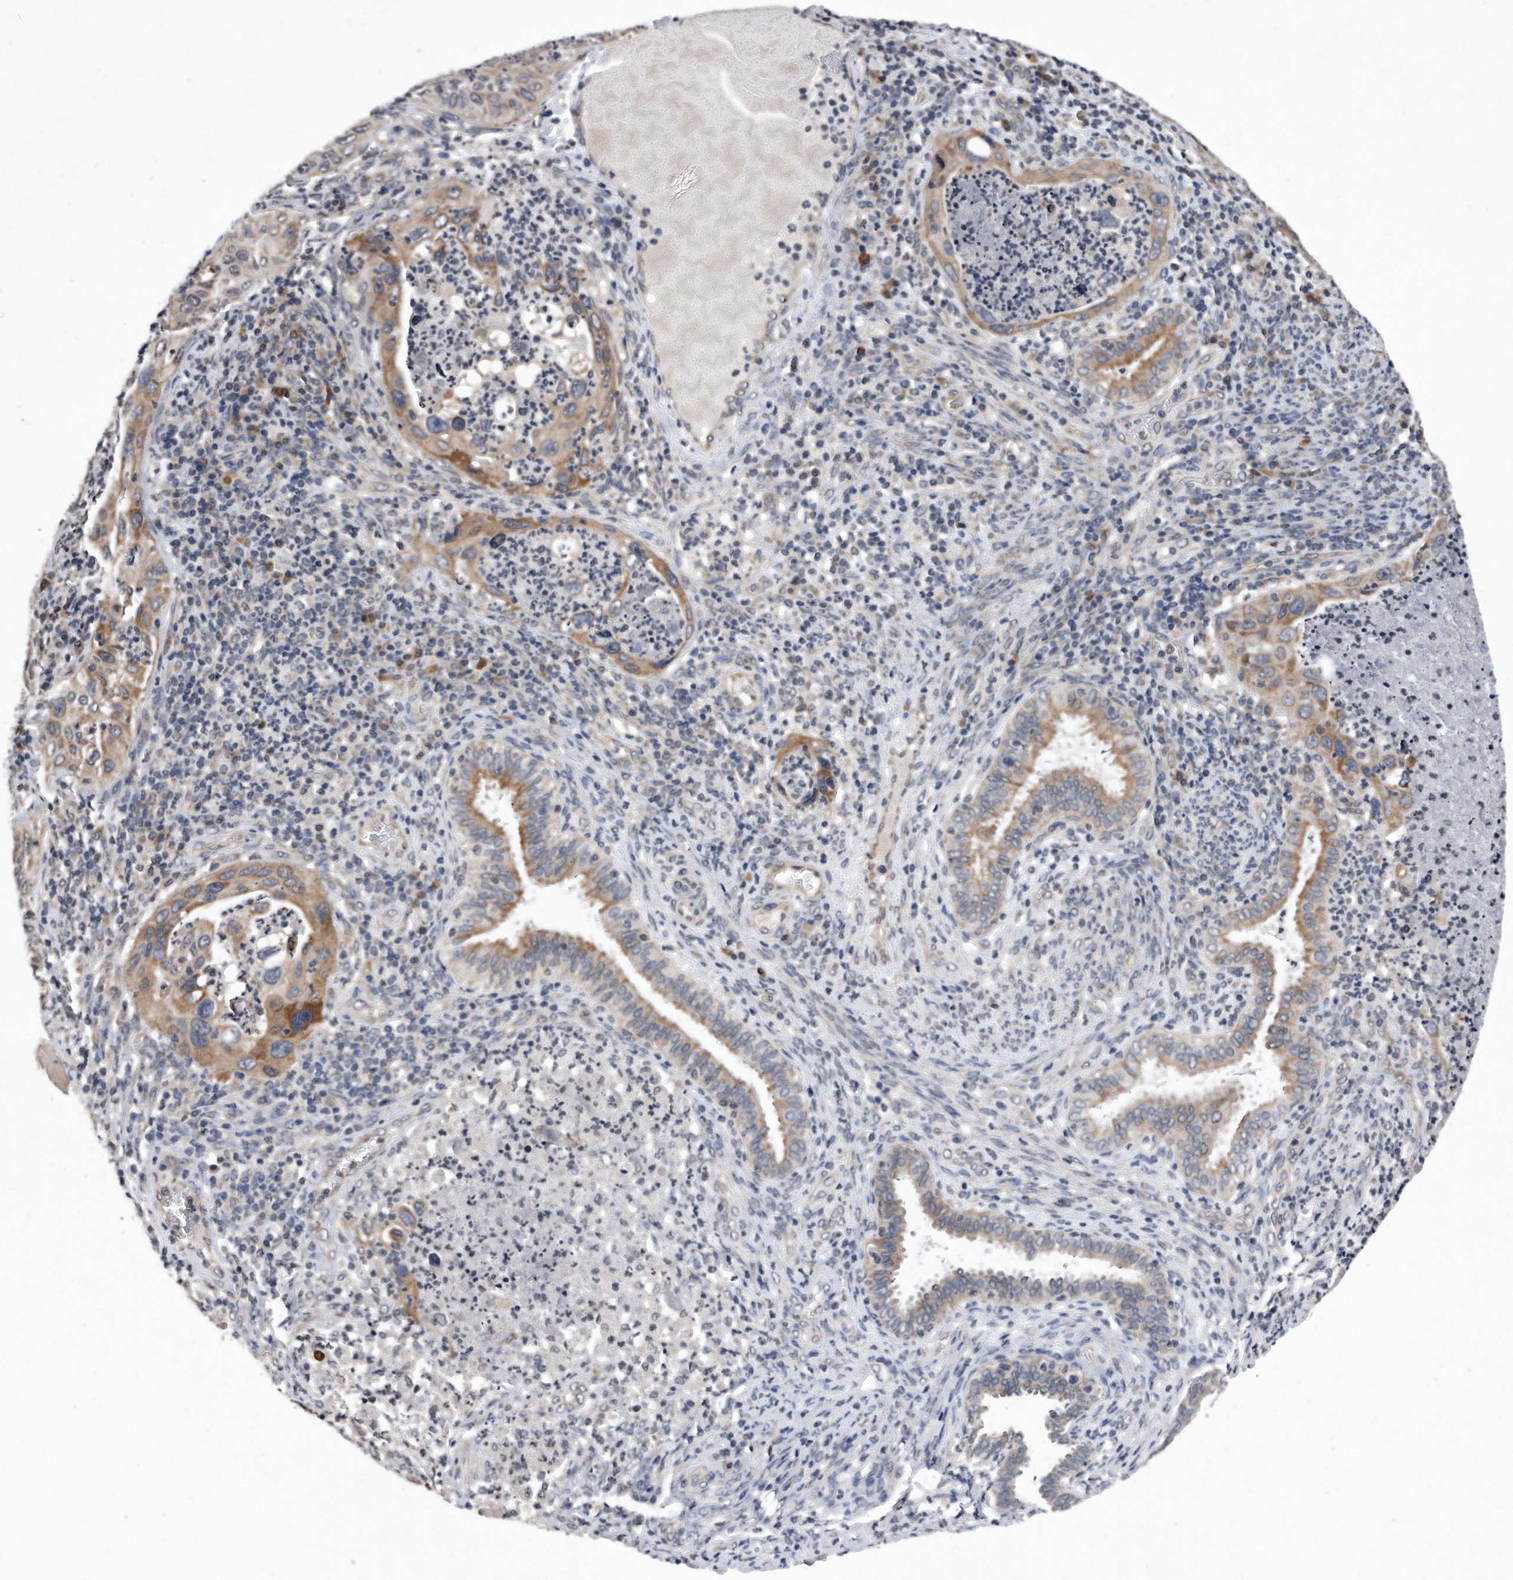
{"staining": {"intensity": "moderate", "quantity": "<25%", "location": "cytoplasmic/membranous"}, "tissue": "cervical cancer", "cell_type": "Tumor cells", "image_type": "cancer", "snomed": [{"axis": "morphology", "description": "Squamous cell carcinoma, NOS"}, {"axis": "topography", "description": "Cervix"}], "caption": "Immunohistochemical staining of human cervical cancer exhibits low levels of moderate cytoplasmic/membranous positivity in about <25% of tumor cells. The staining was performed using DAB (3,3'-diaminobenzidine) to visualize the protein expression in brown, while the nuclei were stained in blue with hematoxylin (Magnification: 20x).", "gene": "DAB1", "patient": {"sex": "female", "age": 38}}